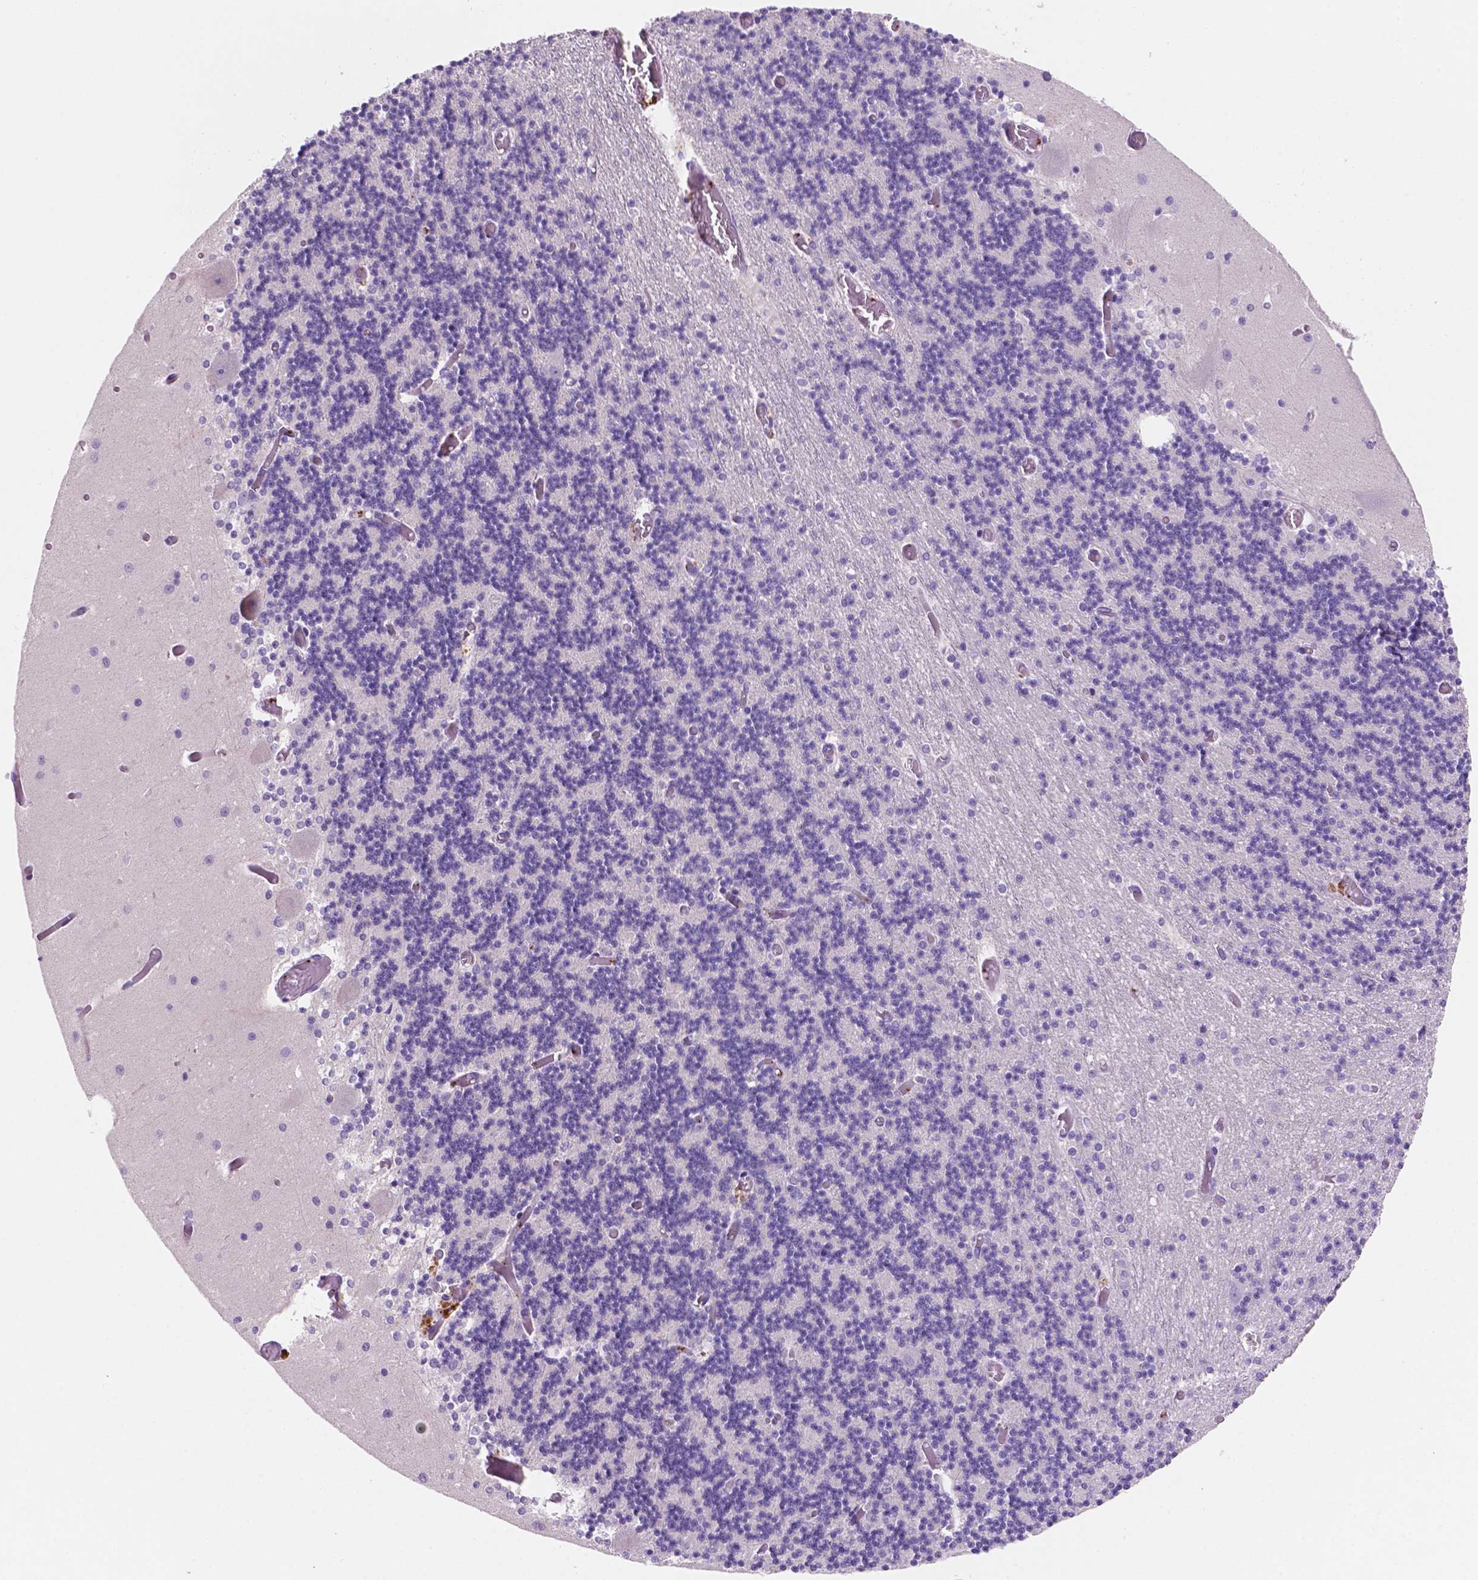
{"staining": {"intensity": "negative", "quantity": "none", "location": "none"}, "tissue": "cerebellum", "cell_type": "Cells in granular layer", "image_type": "normal", "snomed": [{"axis": "morphology", "description": "Normal tissue, NOS"}, {"axis": "topography", "description": "Cerebellum"}], "caption": "A high-resolution photomicrograph shows IHC staining of normal cerebellum, which demonstrates no significant staining in cells in granular layer. Brightfield microscopy of immunohistochemistry stained with DAB (3,3'-diaminobenzidine) (brown) and hematoxylin (blue), captured at high magnification.", "gene": "EBLN2", "patient": {"sex": "female", "age": 28}}